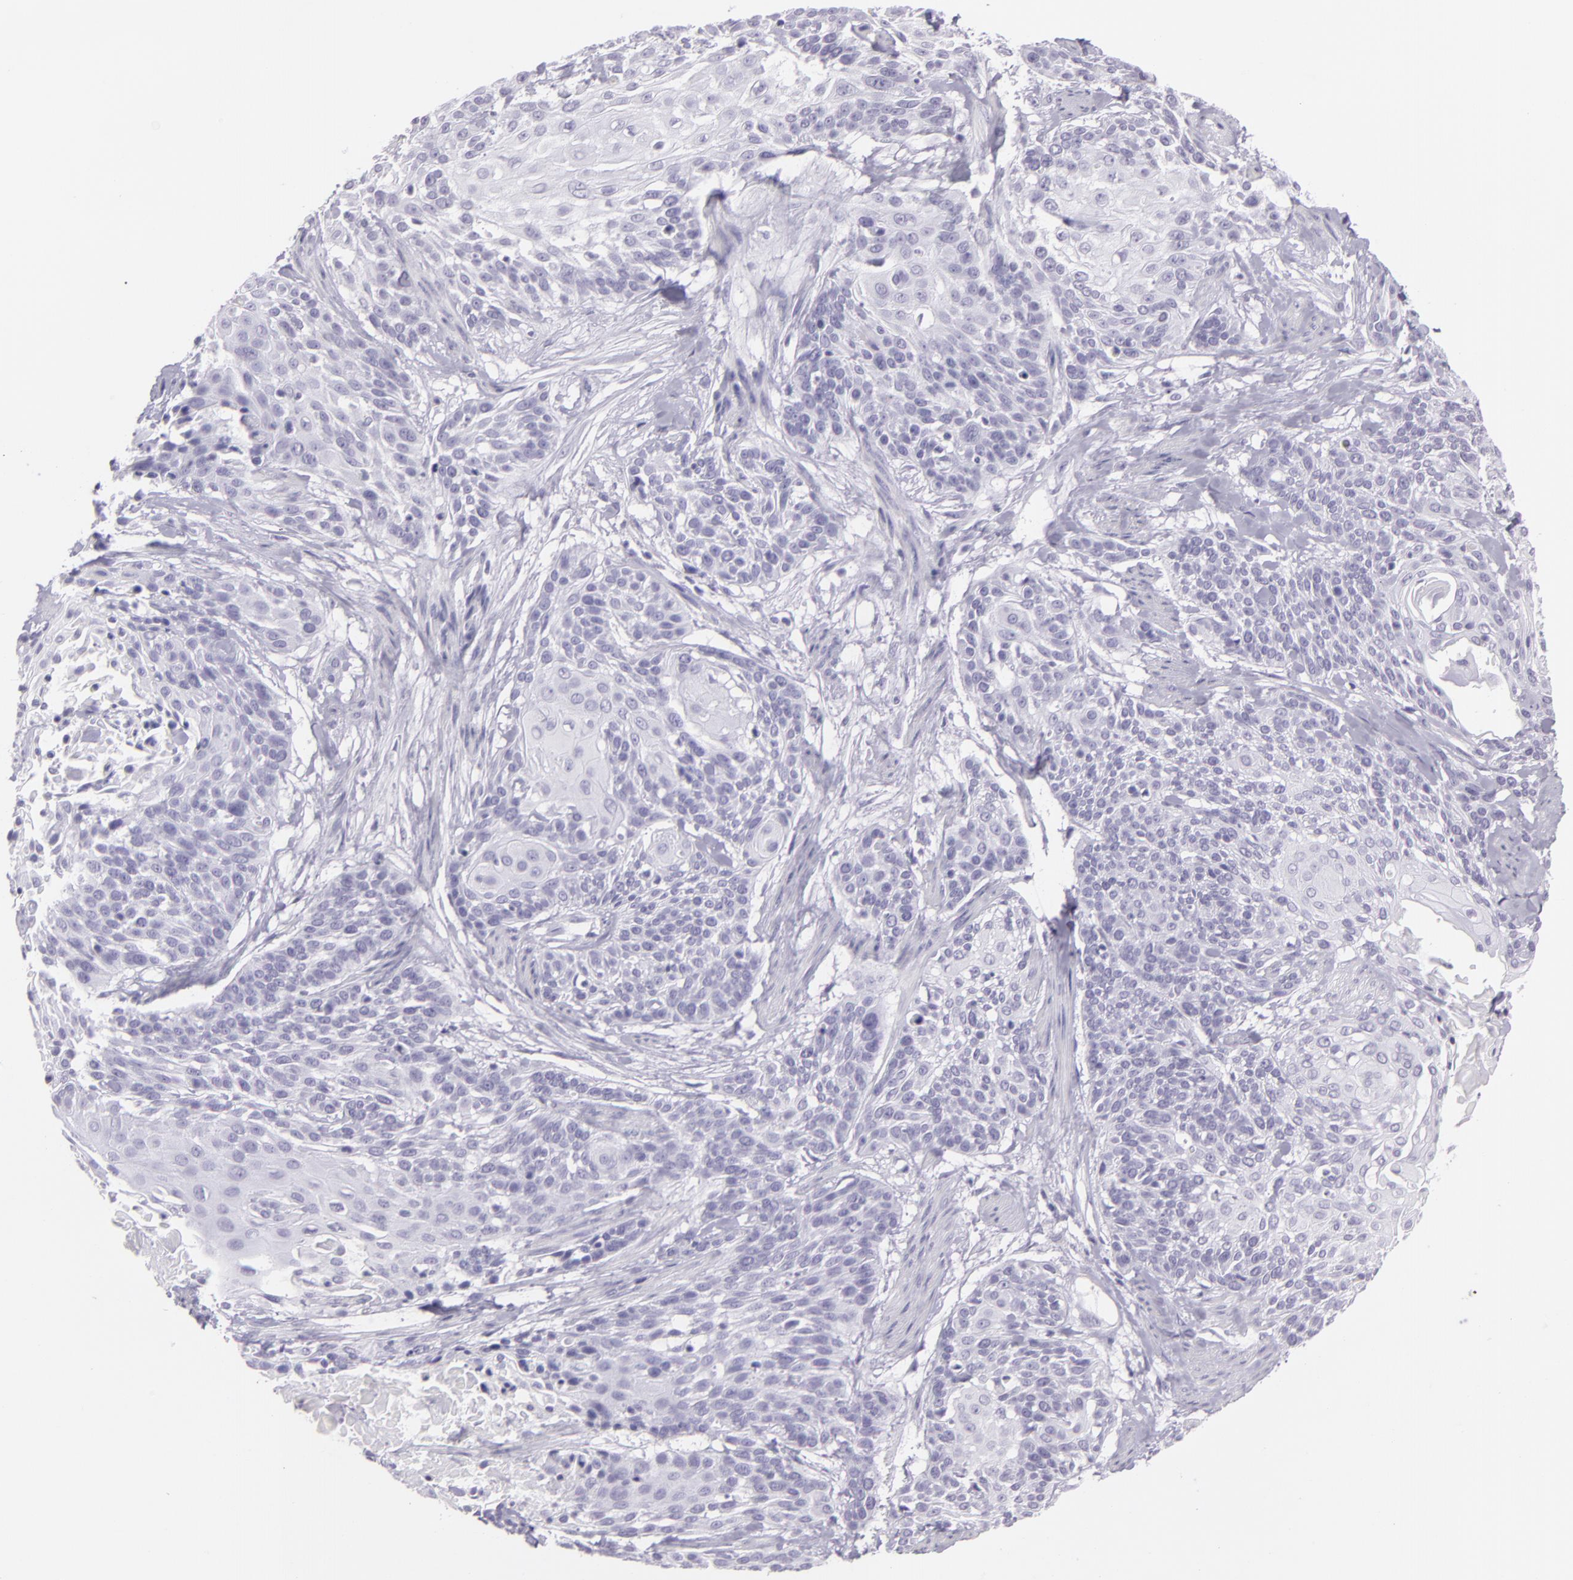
{"staining": {"intensity": "negative", "quantity": "none", "location": "none"}, "tissue": "cervical cancer", "cell_type": "Tumor cells", "image_type": "cancer", "snomed": [{"axis": "morphology", "description": "Squamous cell carcinoma, NOS"}, {"axis": "topography", "description": "Cervix"}], "caption": "This is a image of immunohistochemistry (IHC) staining of cervical cancer (squamous cell carcinoma), which shows no positivity in tumor cells. (Brightfield microscopy of DAB IHC at high magnification).", "gene": "MUC6", "patient": {"sex": "female", "age": 57}}